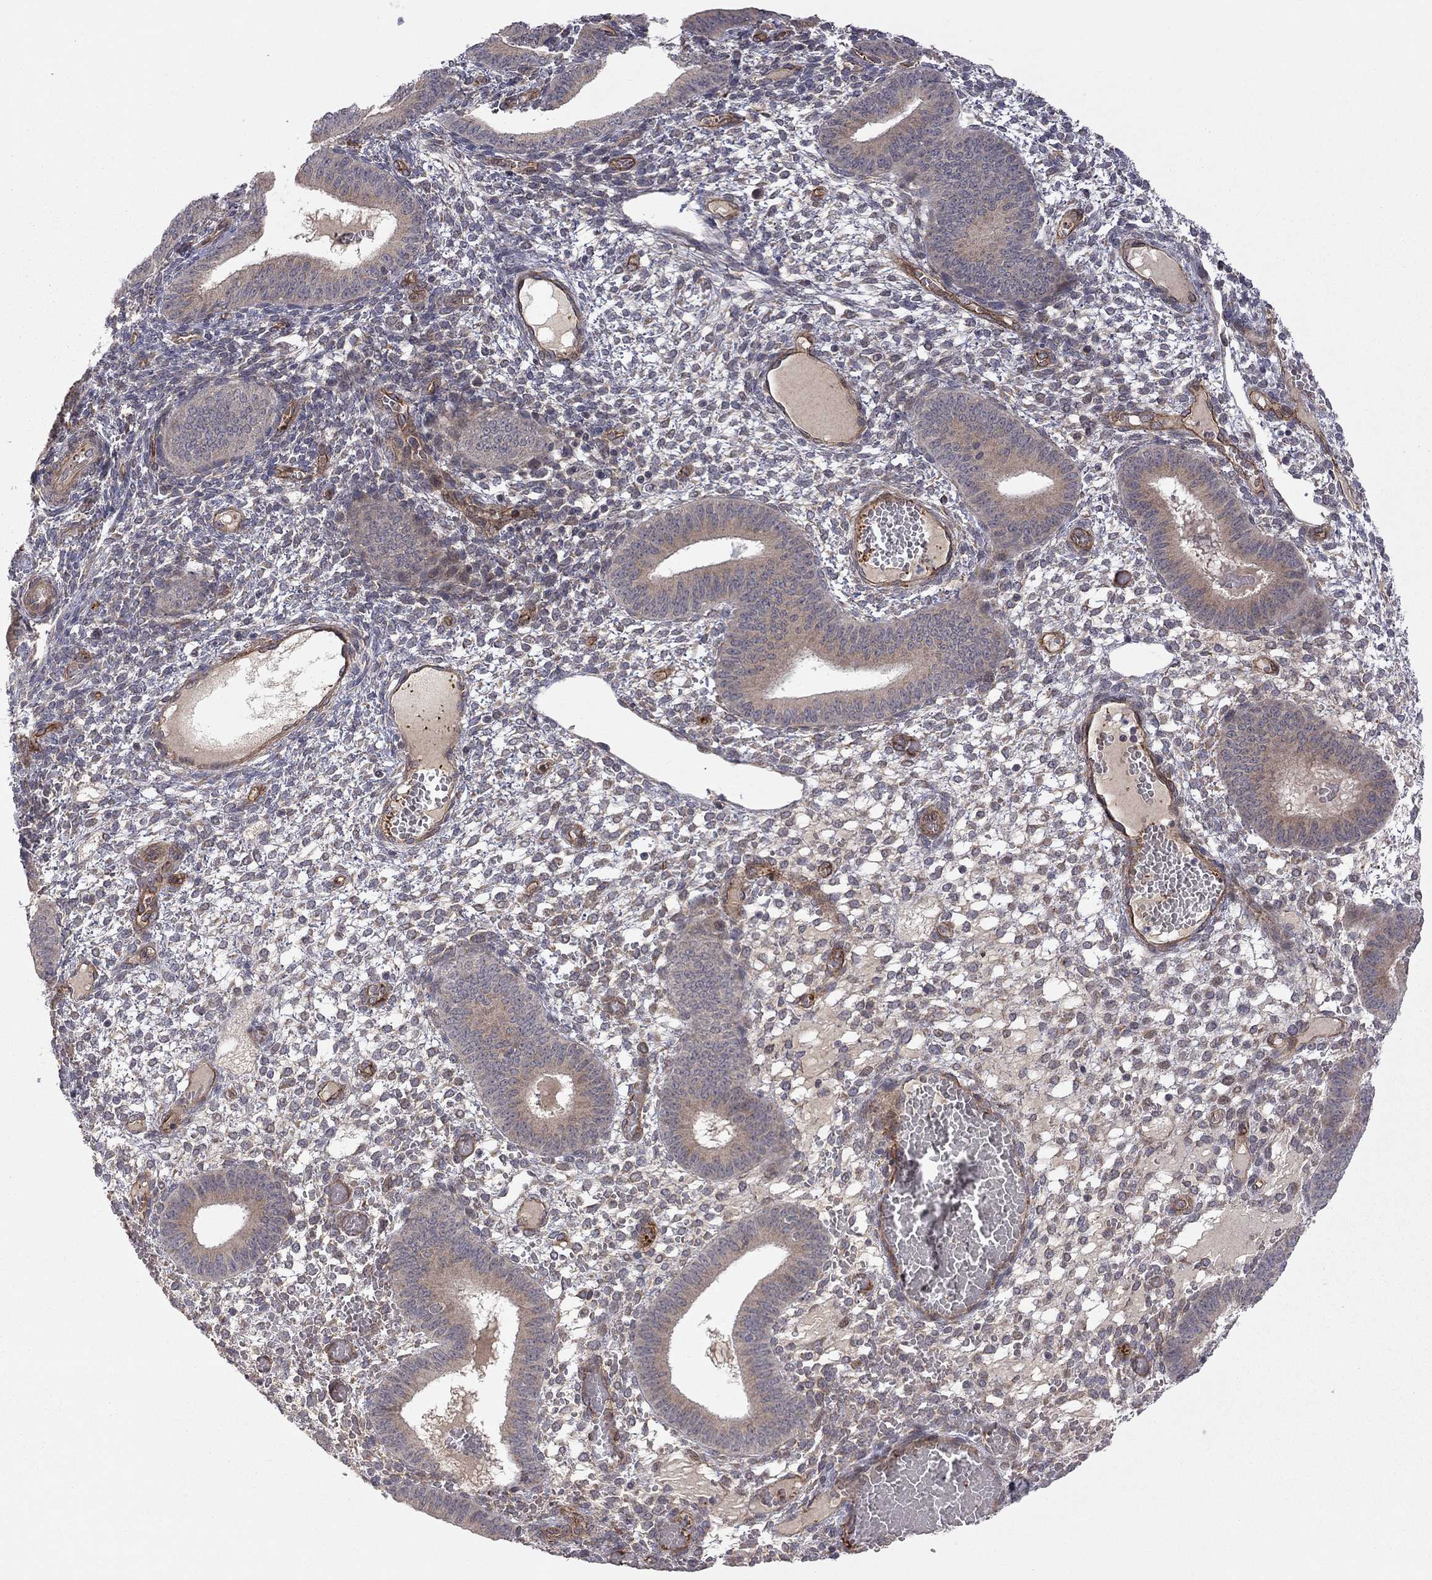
{"staining": {"intensity": "negative", "quantity": "none", "location": "none"}, "tissue": "endometrium", "cell_type": "Cells in endometrial stroma", "image_type": "normal", "snomed": [{"axis": "morphology", "description": "Normal tissue, NOS"}, {"axis": "topography", "description": "Endometrium"}], "caption": "Endometrium stained for a protein using immunohistochemistry displays no expression cells in endometrial stroma.", "gene": "EXOC3L2", "patient": {"sex": "female", "age": 42}}